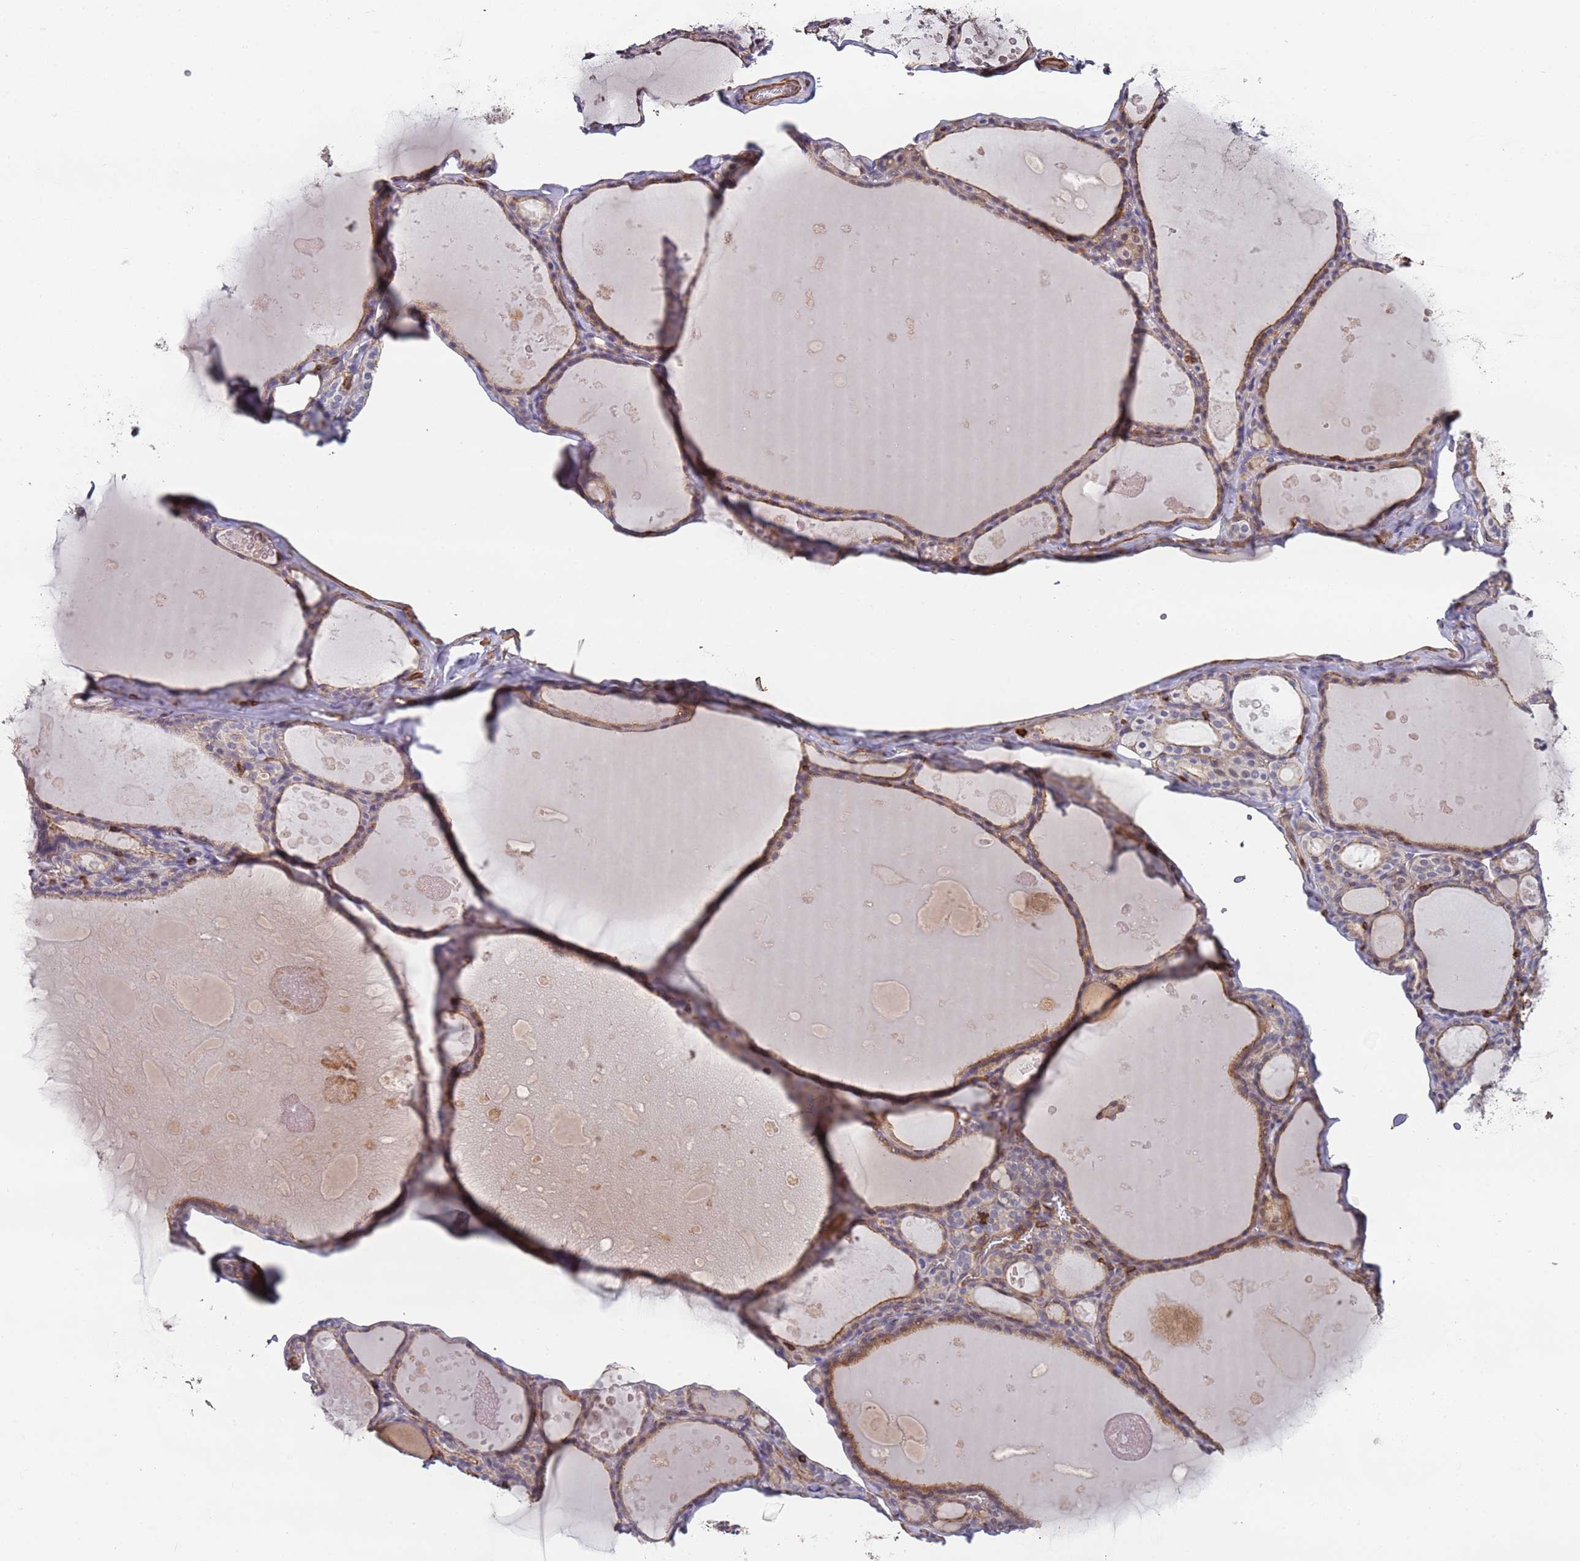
{"staining": {"intensity": "weak", "quantity": ">75%", "location": "cytoplasmic/membranous"}, "tissue": "thyroid gland", "cell_type": "Glandular cells", "image_type": "normal", "snomed": [{"axis": "morphology", "description": "Normal tissue, NOS"}, {"axis": "topography", "description": "Thyroid gland"}], "caption": "Benign thyroid gland displays weak cytoplasmic/membranous positivity in approximately >75% of glandular cells, visualized by immunohistochemistry.", "gene": "CYP2U1", "patient": {"sex": "male", "age": 56}}